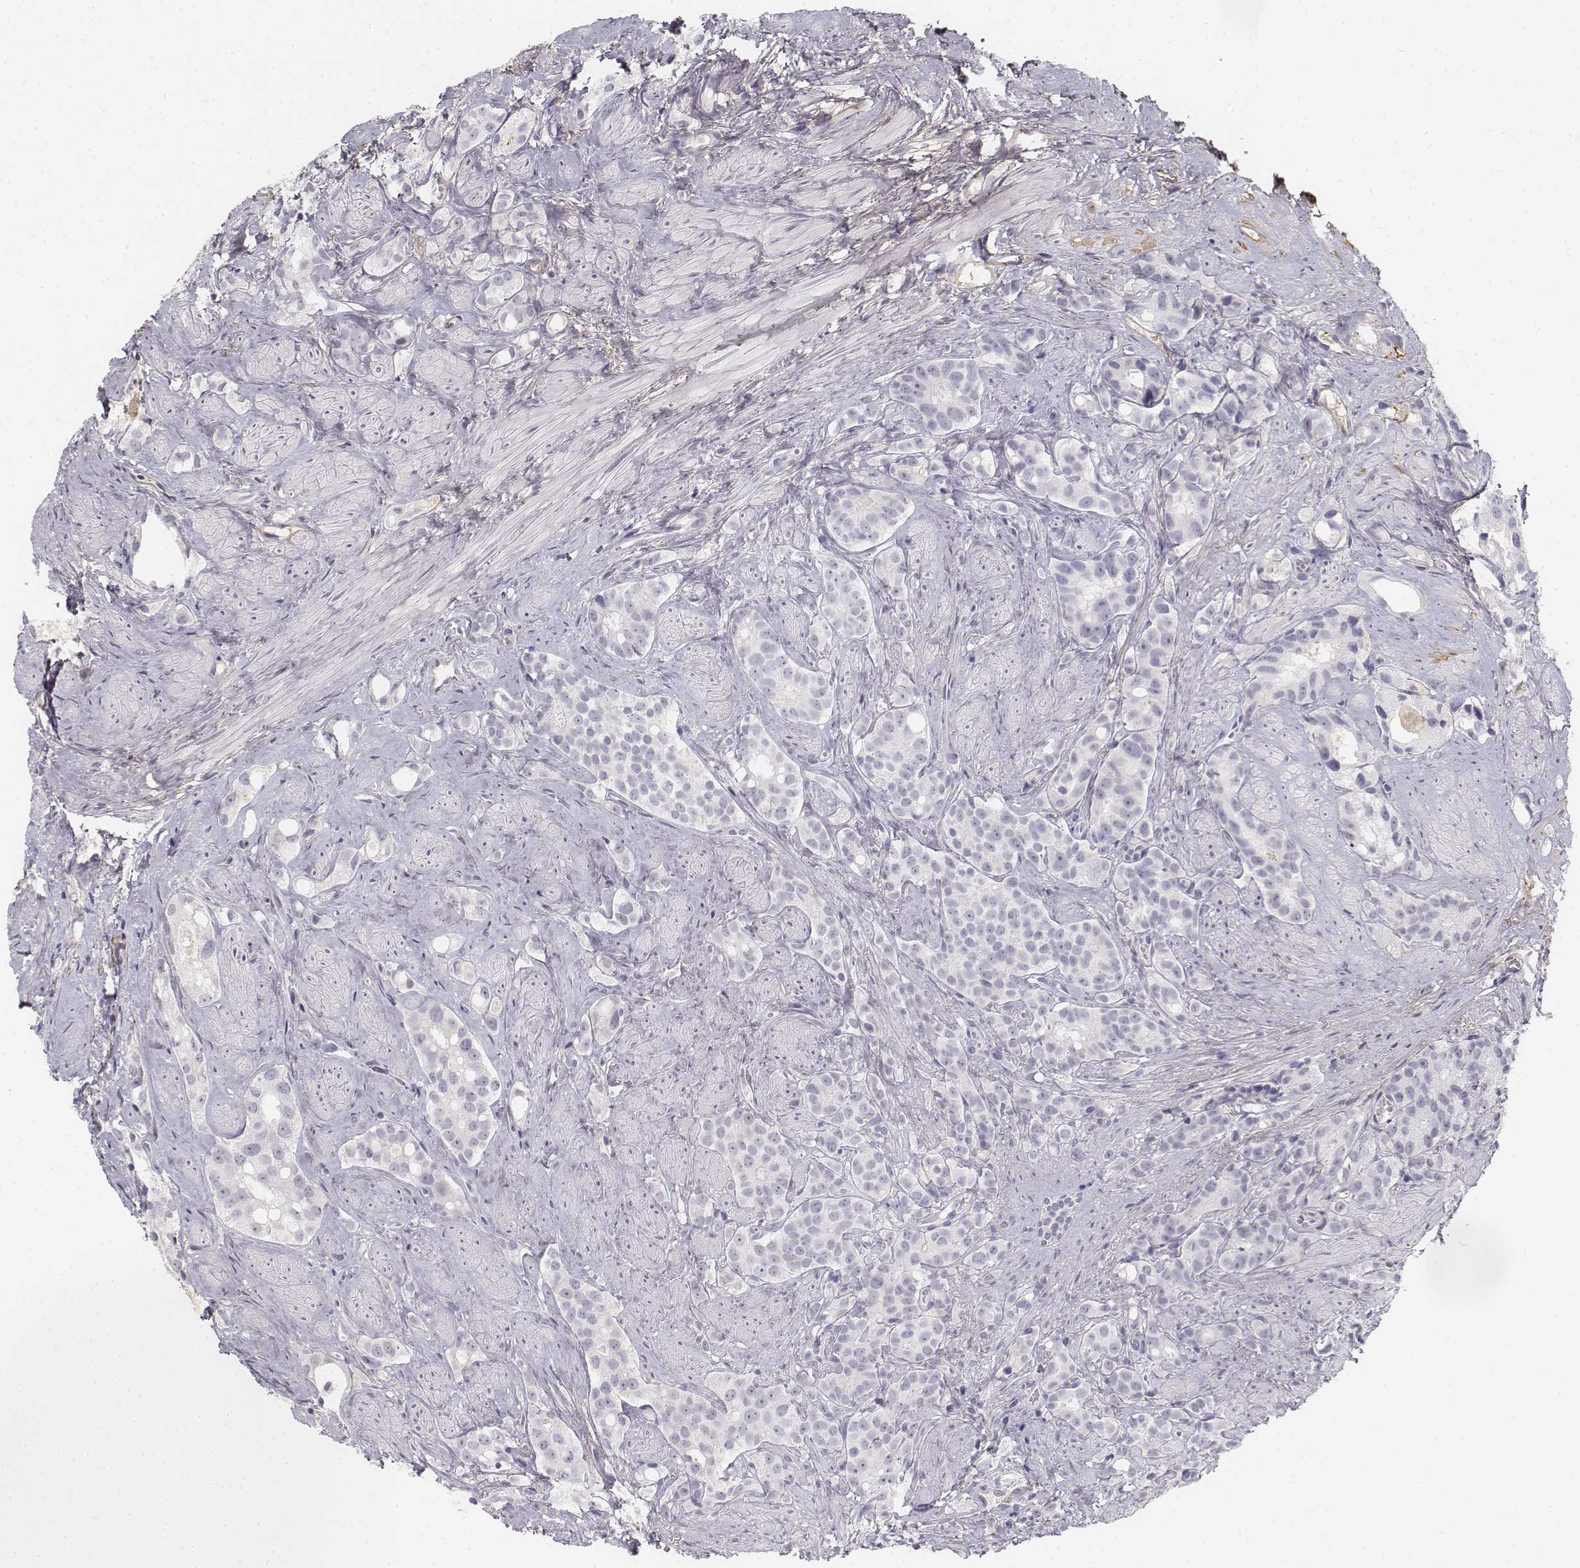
{"staining": {"intensity": "negative", "quantity": "none", "location": "none"}, "tissue": "prostate cancer", "cell_type": "Tumor cells", "image_type": "cancer", "snomed": [{"axis": "morphology", "description": "Adenocarcinoma, High grade"}, {"axis": "topography", "description": "Prostate"}], "caption": "Immunohistochemistry of prostate cancer displays no expression in tumor cells.", "gene": "KRT84", "patient": {"sex": "male", "age": 75}}